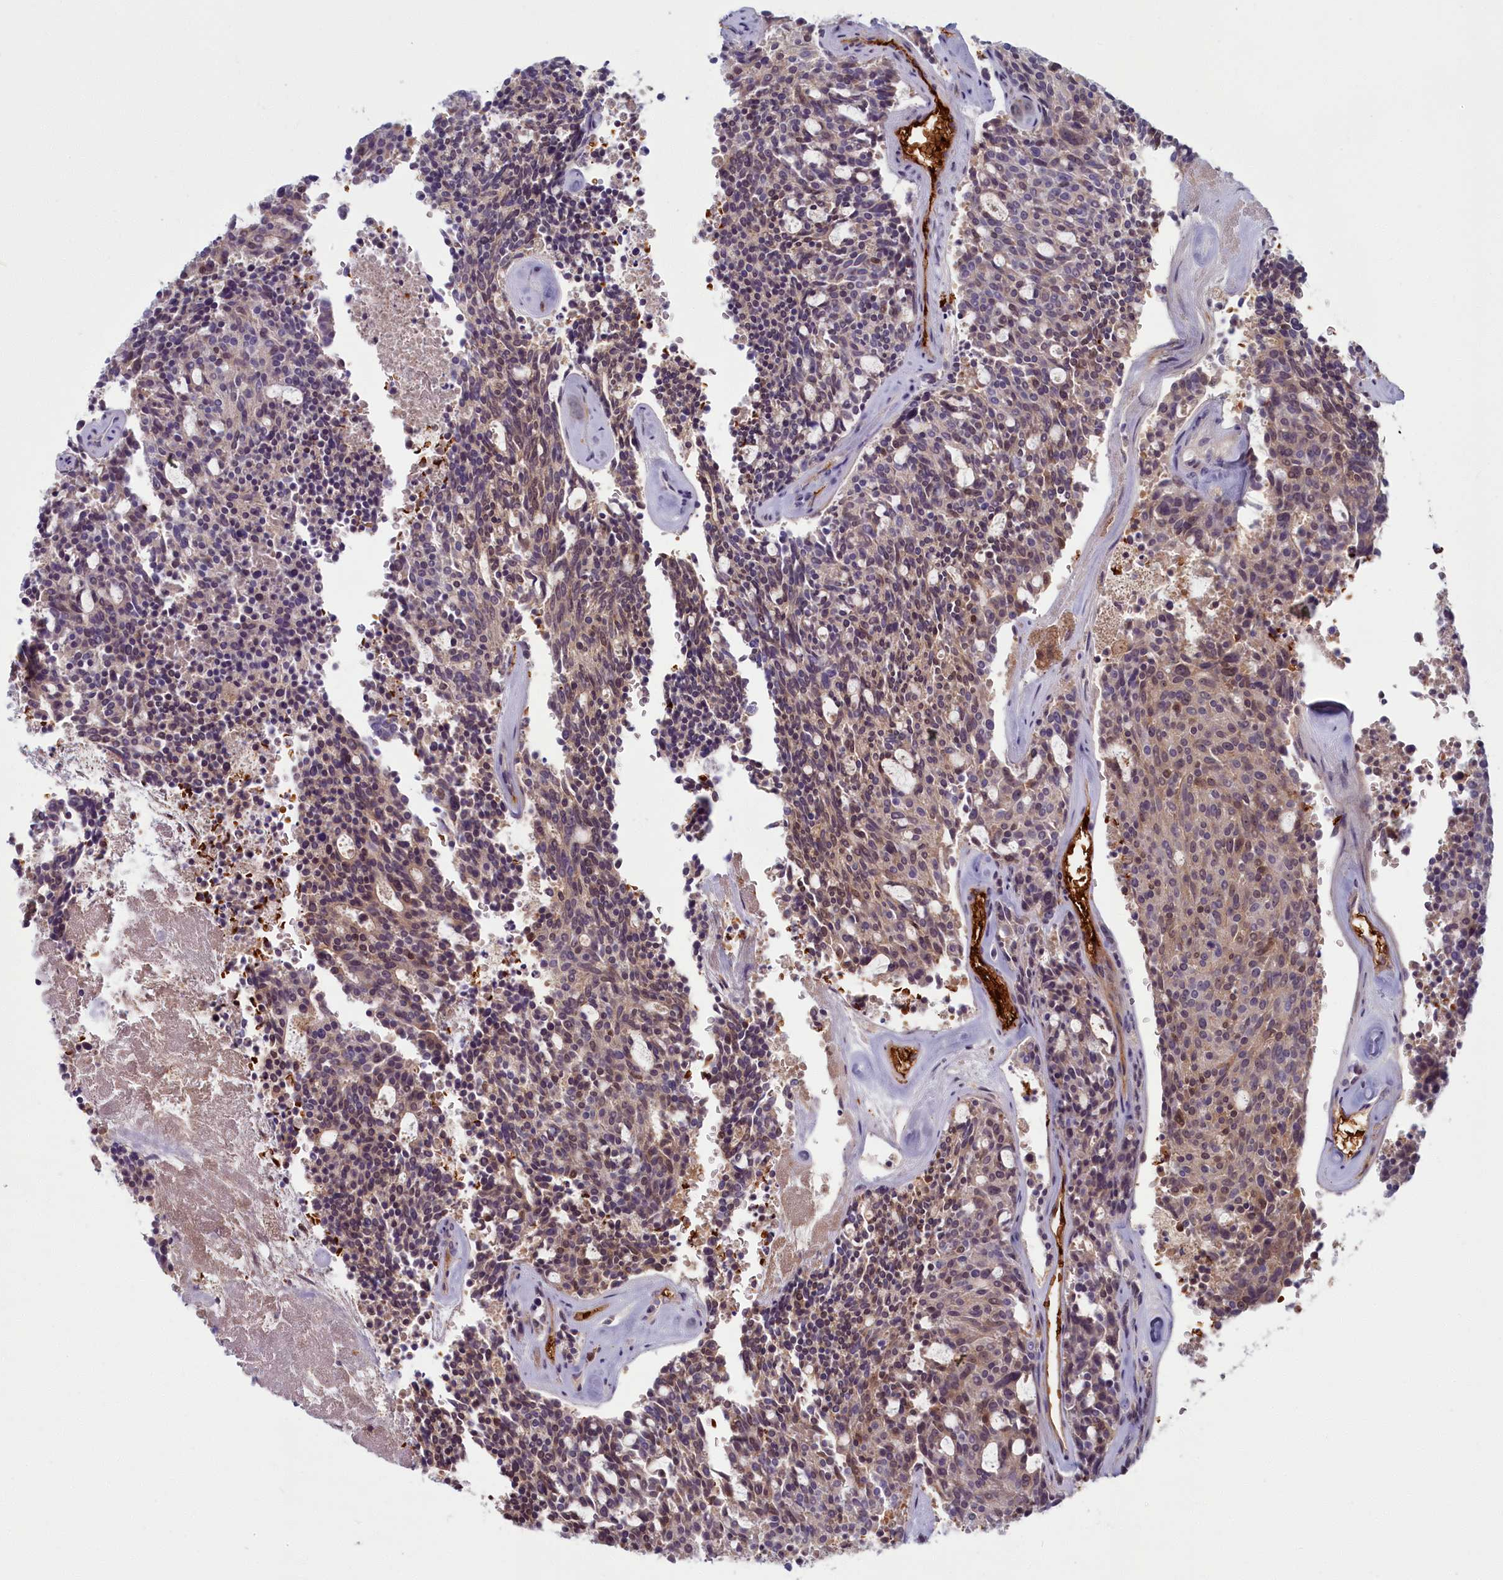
{"staining": {"intensity": "weak", "quantity": "<25%", "location": "cytoplasmic/membranous,nuclear"}, "tissue": "carcinoid", "cell_type": "Tumor cells", "image_type": "cancer", "snomed": [{"axis": "morphology", "description": "Carcinoid, malignant, NOS"}, {"axis": "topography", "description": "Pancreas"}], "caption": "Image shows no protein expression in tumor cells of malignant carcinoid tissue. (DAB (3,3'-diaminobenzidine) immunohistochemistry, high magnification).", "gene": "BLVRB", "patient": {"sex": "female", "age": 54}}